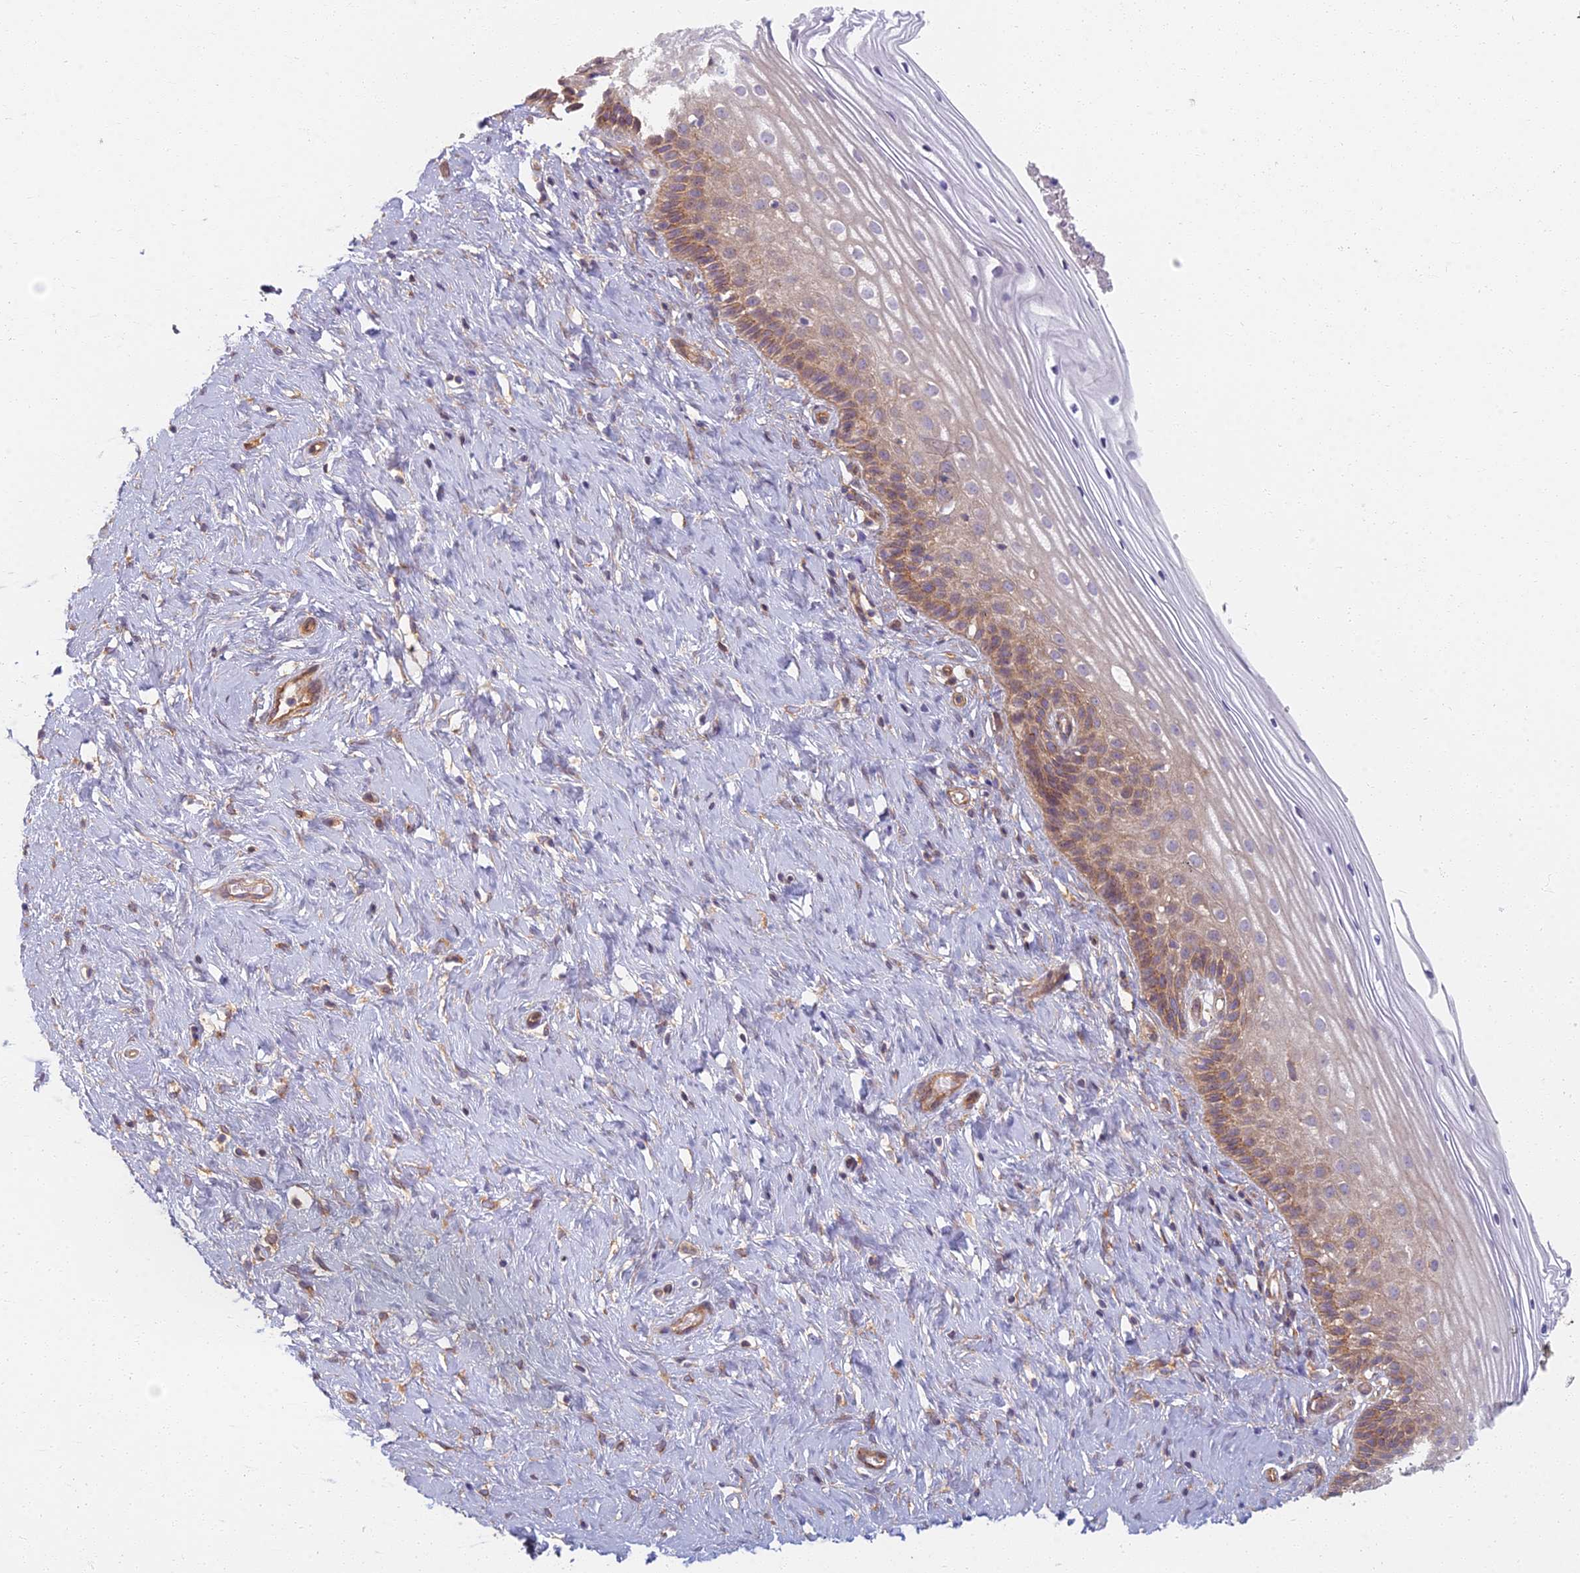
{"staining": {"intensity": "weak", "quantity": ">75%", "location": "cytoplasmic/membranous"}, "tissue": "cervix", "cell_type": "Glandular cells", "image_type": "normal", "snomed": [{"axis": "morphology", "description": "Normal tissue, NOS"}, {"axis": "topography", "description": "Cervix"}], "caption": "Protein expression analysis of normal human cervix reveals weak cytoplasmic/membranous positivity in approximately >75% of glandular cells. (Stains: DAB (3,3'-diaminobenzidine) in brown, nuclei in blue, Microscopy: brightfield microscopy at high magnification).", "gene": "RBSN", "patient": {"sex": "female", "age": 33}}